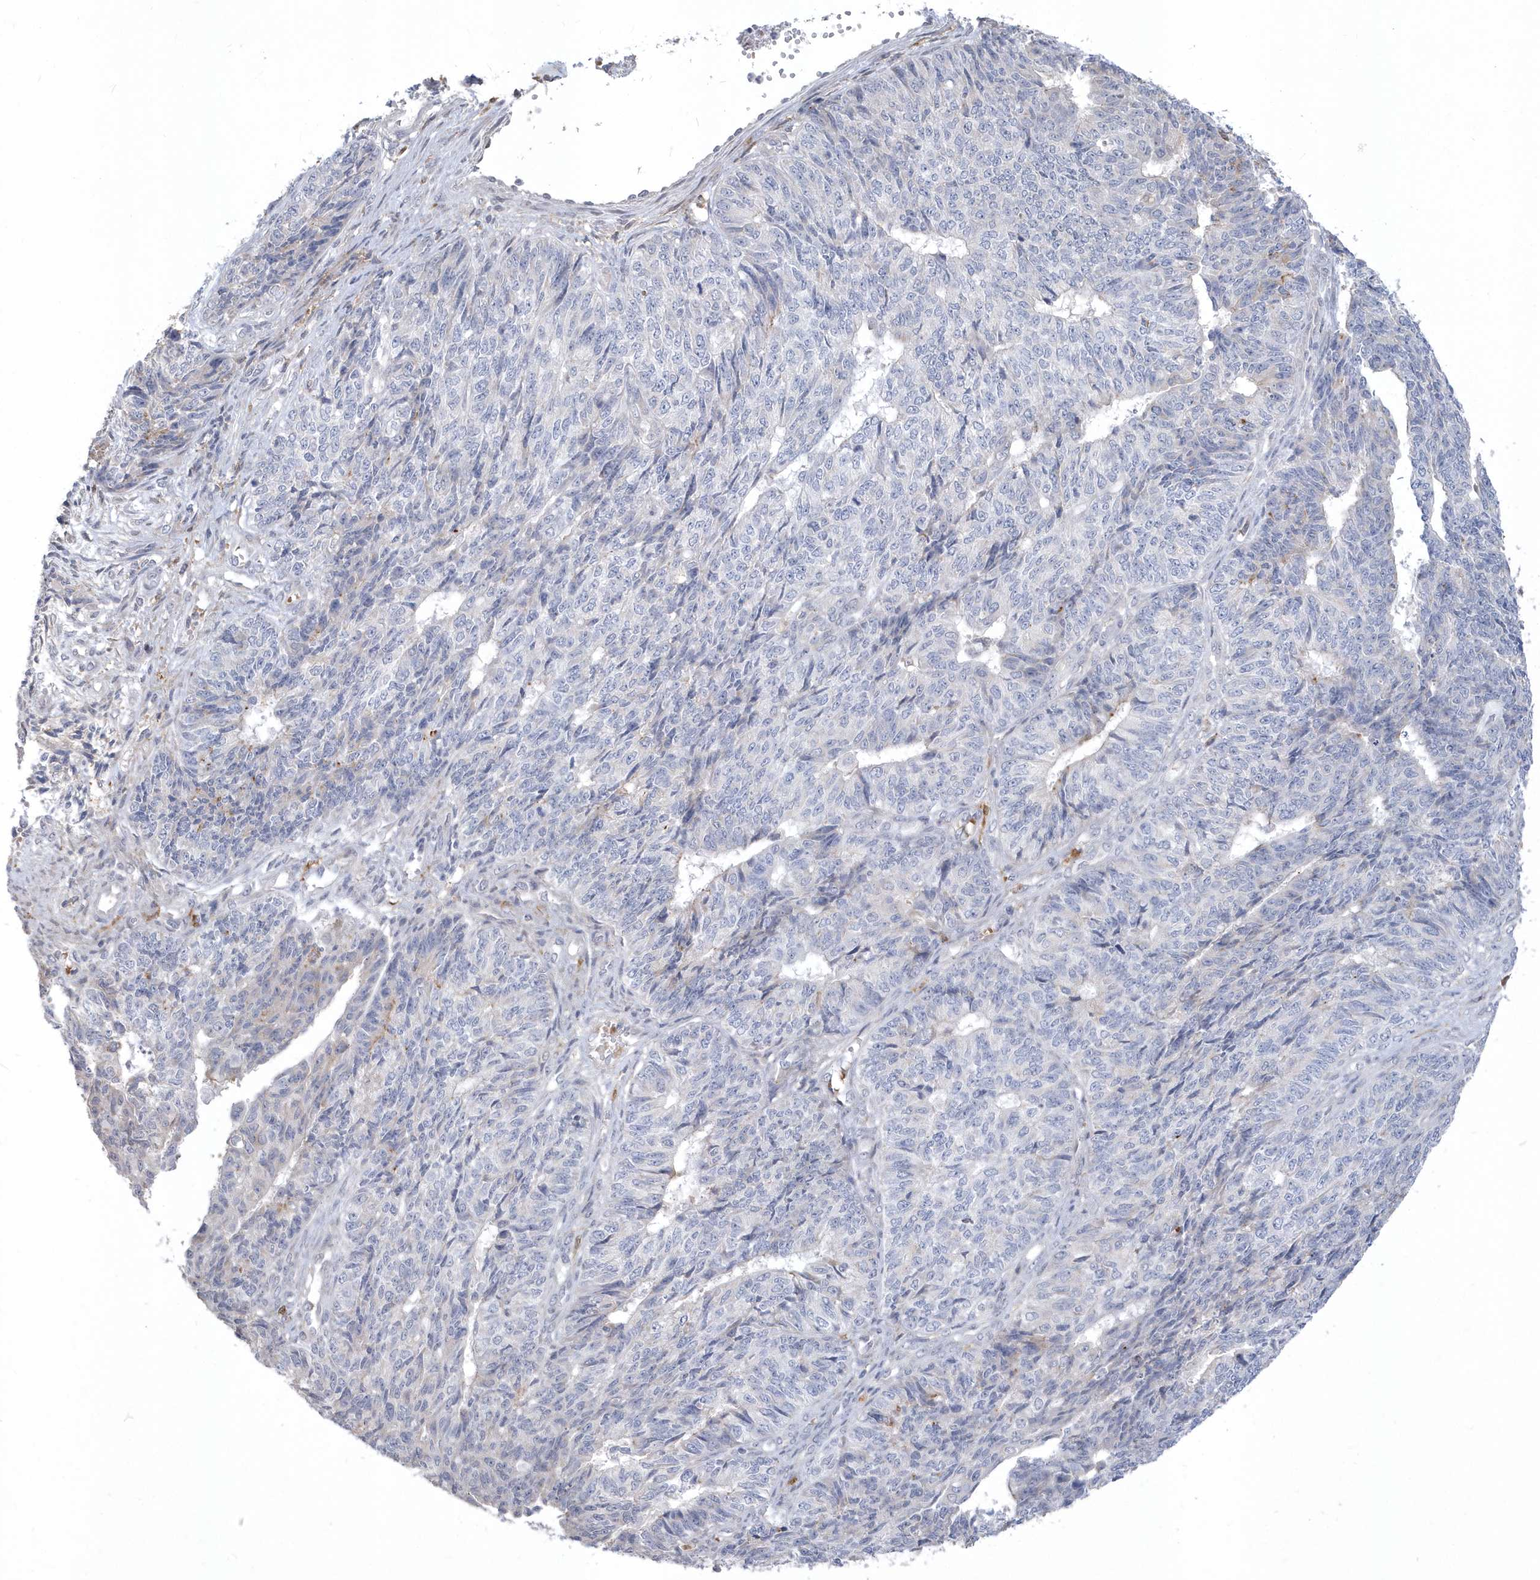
{"staining": {"intensity": "negative", "quantity": "none", "location": "none"}, "tissue": "endometrial cancer", "cell_type": "Tumor cells", "image_type": "cancer", "snomed": [{"axis": "morphology", "description": "Adenocarcinoma, NOS"}, {"axis": "topography", "description": "Endometrium"}], "caption": "Human endometrial cancer (adenocarcinoma) stained for a protein using IHC reveals no expression in tumor cells.", "gene": "TSPEAR", "patient": {"sex": "female", "age": 32}}